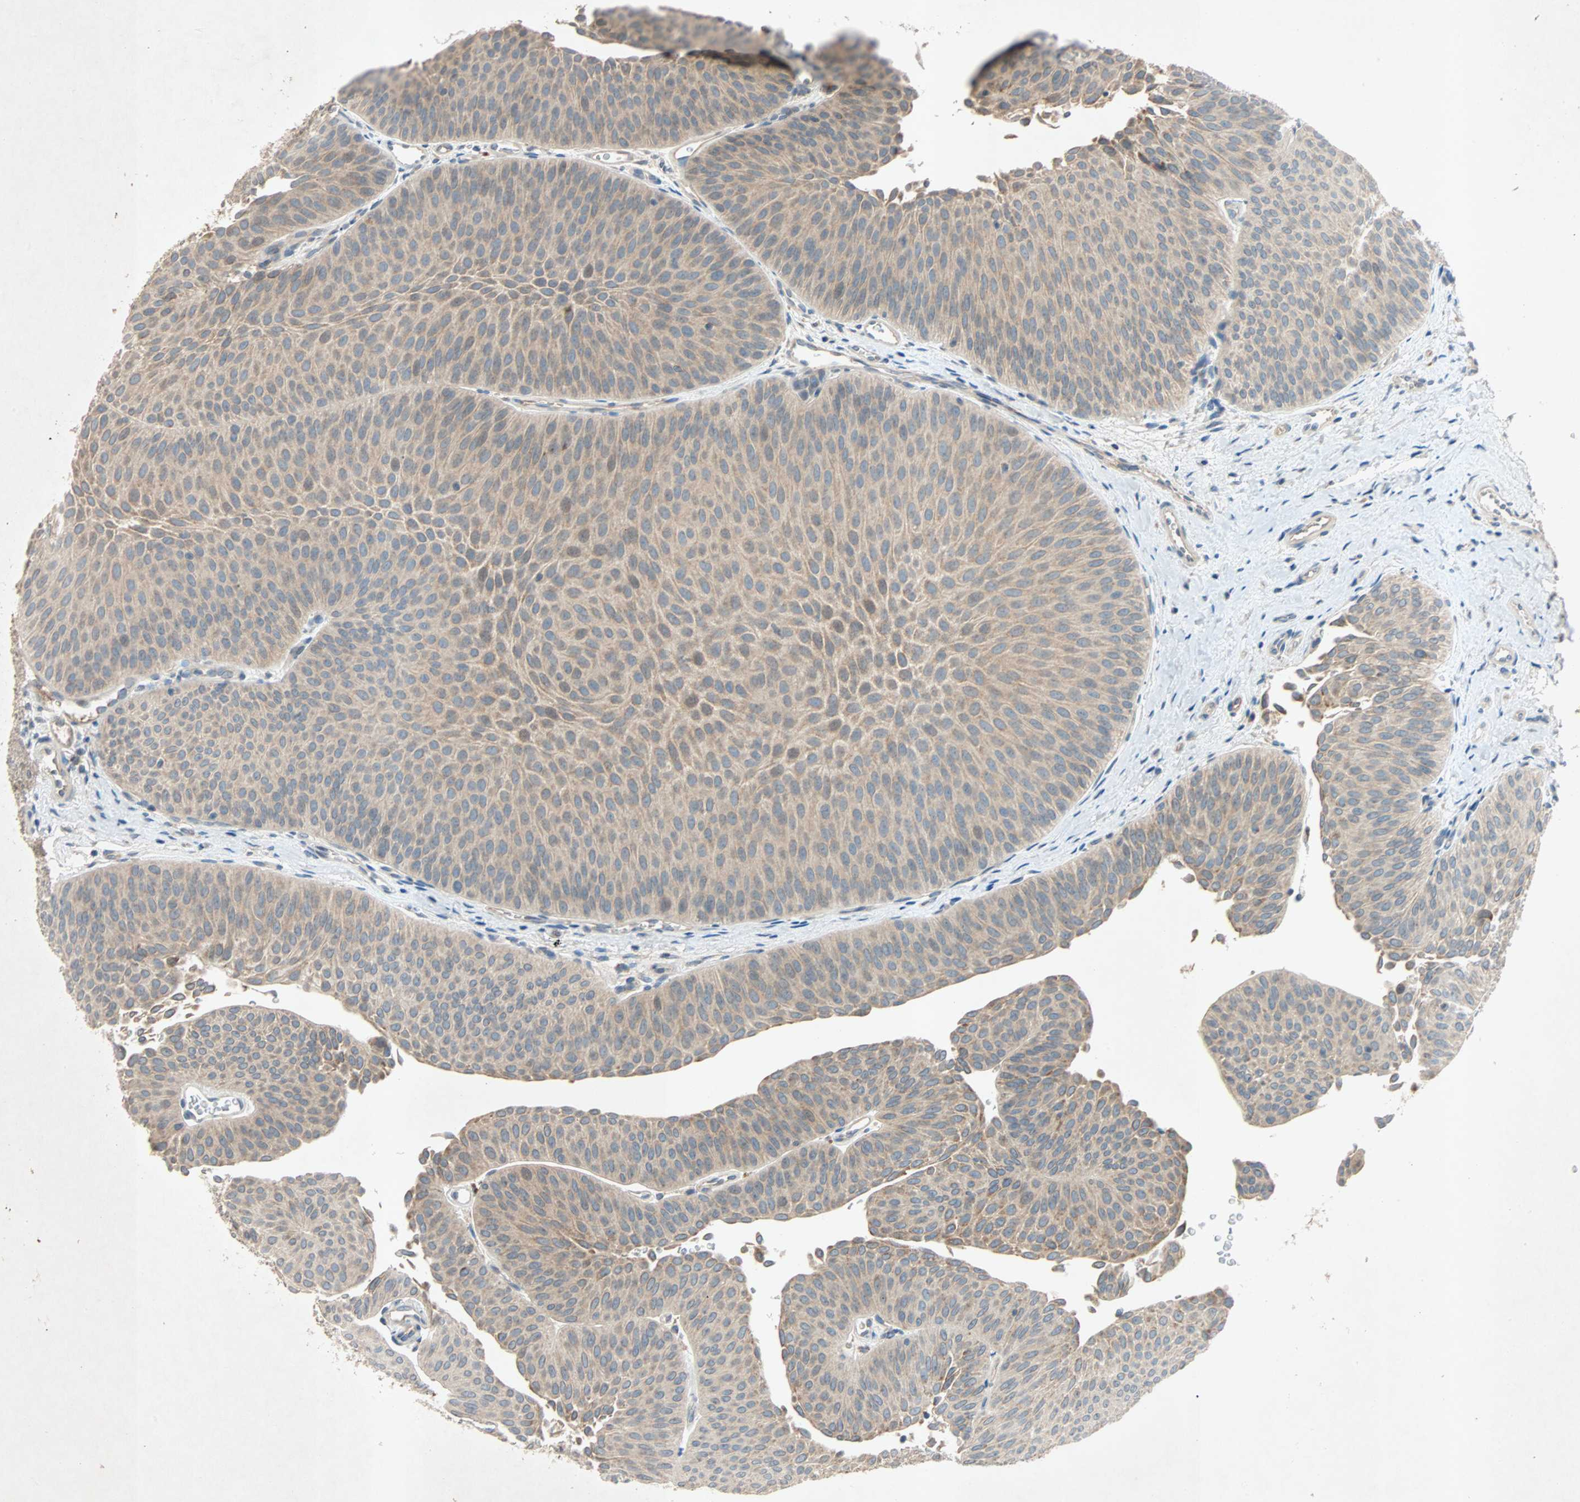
{"staining": {"intensity": "weak", "quantity": ">75%", "location": "cytoplasmic/membranous"}, "tissue": "urothelial cancer", "cell_type": "Tumor cells", "image_type": "cancer", "snomed": [{"axis": "morphology", "description": "Urothelial carcinoma, Low grade"}, {"axis": "topography", "description": "Urinary bladder"}], "caption": "The immunohistochemical stain highlights weak cytoplasmic/membranous positivity in tumor cells of urothelial cancer tissue.", "gene": "XYLT1", "patient": {"sex": "female", "age": 60}}